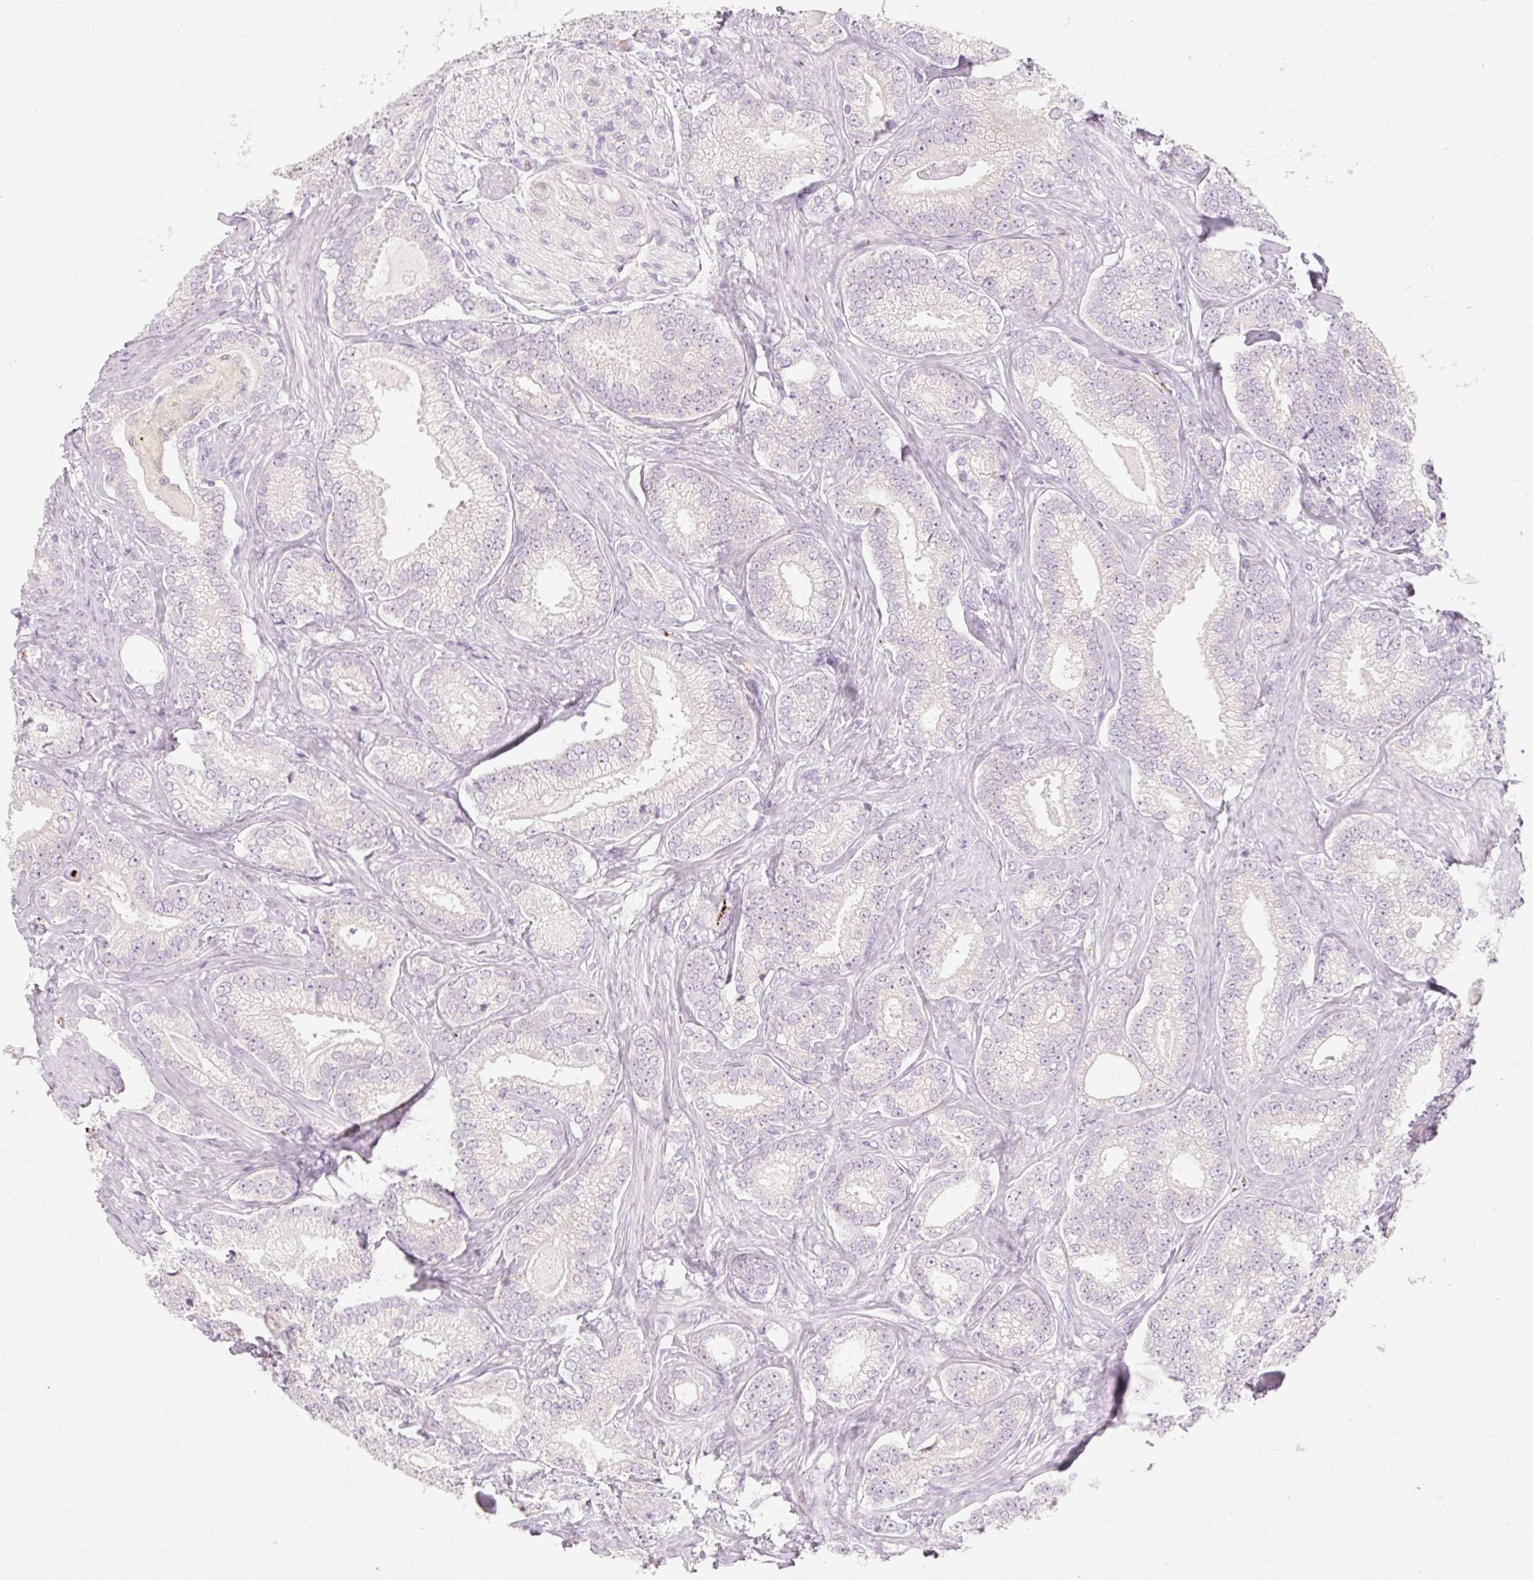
{"staining": {"intensity": "negative", "quantity": "none", "location": "none"}, "tissue": "prostate cancer", "cell_type": "Tumor cells", "image_type": "cancer", "snomed": [{"axis": "morphology", "description": "Adenocarcinoma, Low grade"}, {"axis": "topography", "description": "Prostate"}], "caption": "IHC photomicrograph of adenocarcinoma (low-grade) (prostate) stained for a protein (brown), which shows no staining in tumor cells.", "gene": "MYO1D", "patient": {"sex": "male", "age": 63}}